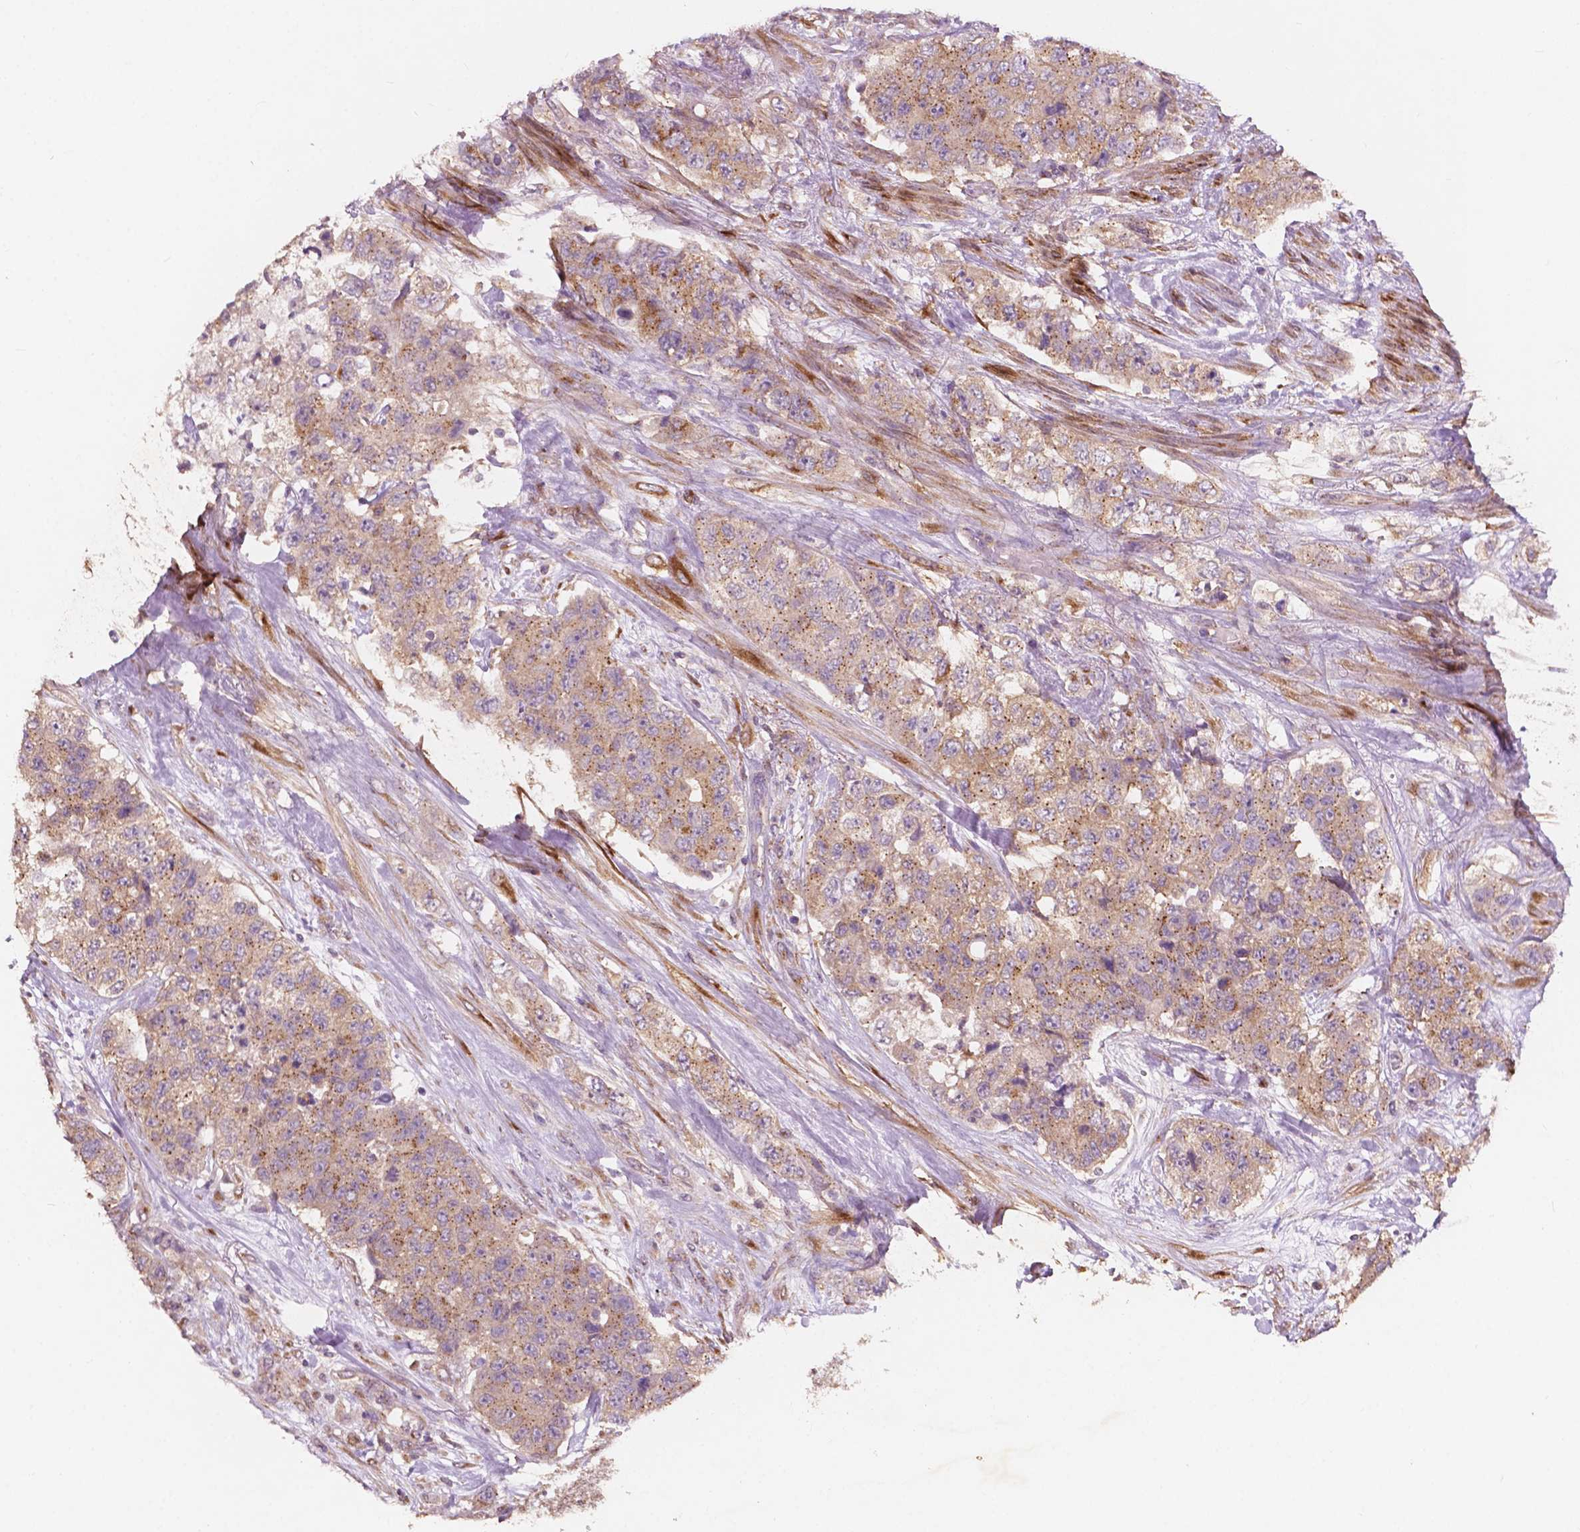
{"staining": {"intensity": "moderate", "quantity": ">75%", "location": "cytoplasmic/membranous"}, "tissue": "urothelial cancer", "cell_type": "Tumor cells", "image_type": "cancer", "snomed": [{"axis": "morphology", "description": "Urothelial carcinoma, High grade"}, {"axis": "topography", "description": "Urinary bladder"}], "caption": "Approximately >75% of tumor cells in human urothelial cancer demonstrate moderate cytoplasmic/membranous protein positivity as visualized by brown immunohistochemical staining.", "gene": "CHPT1", "patient": {"sex": "female", "age": 78}}